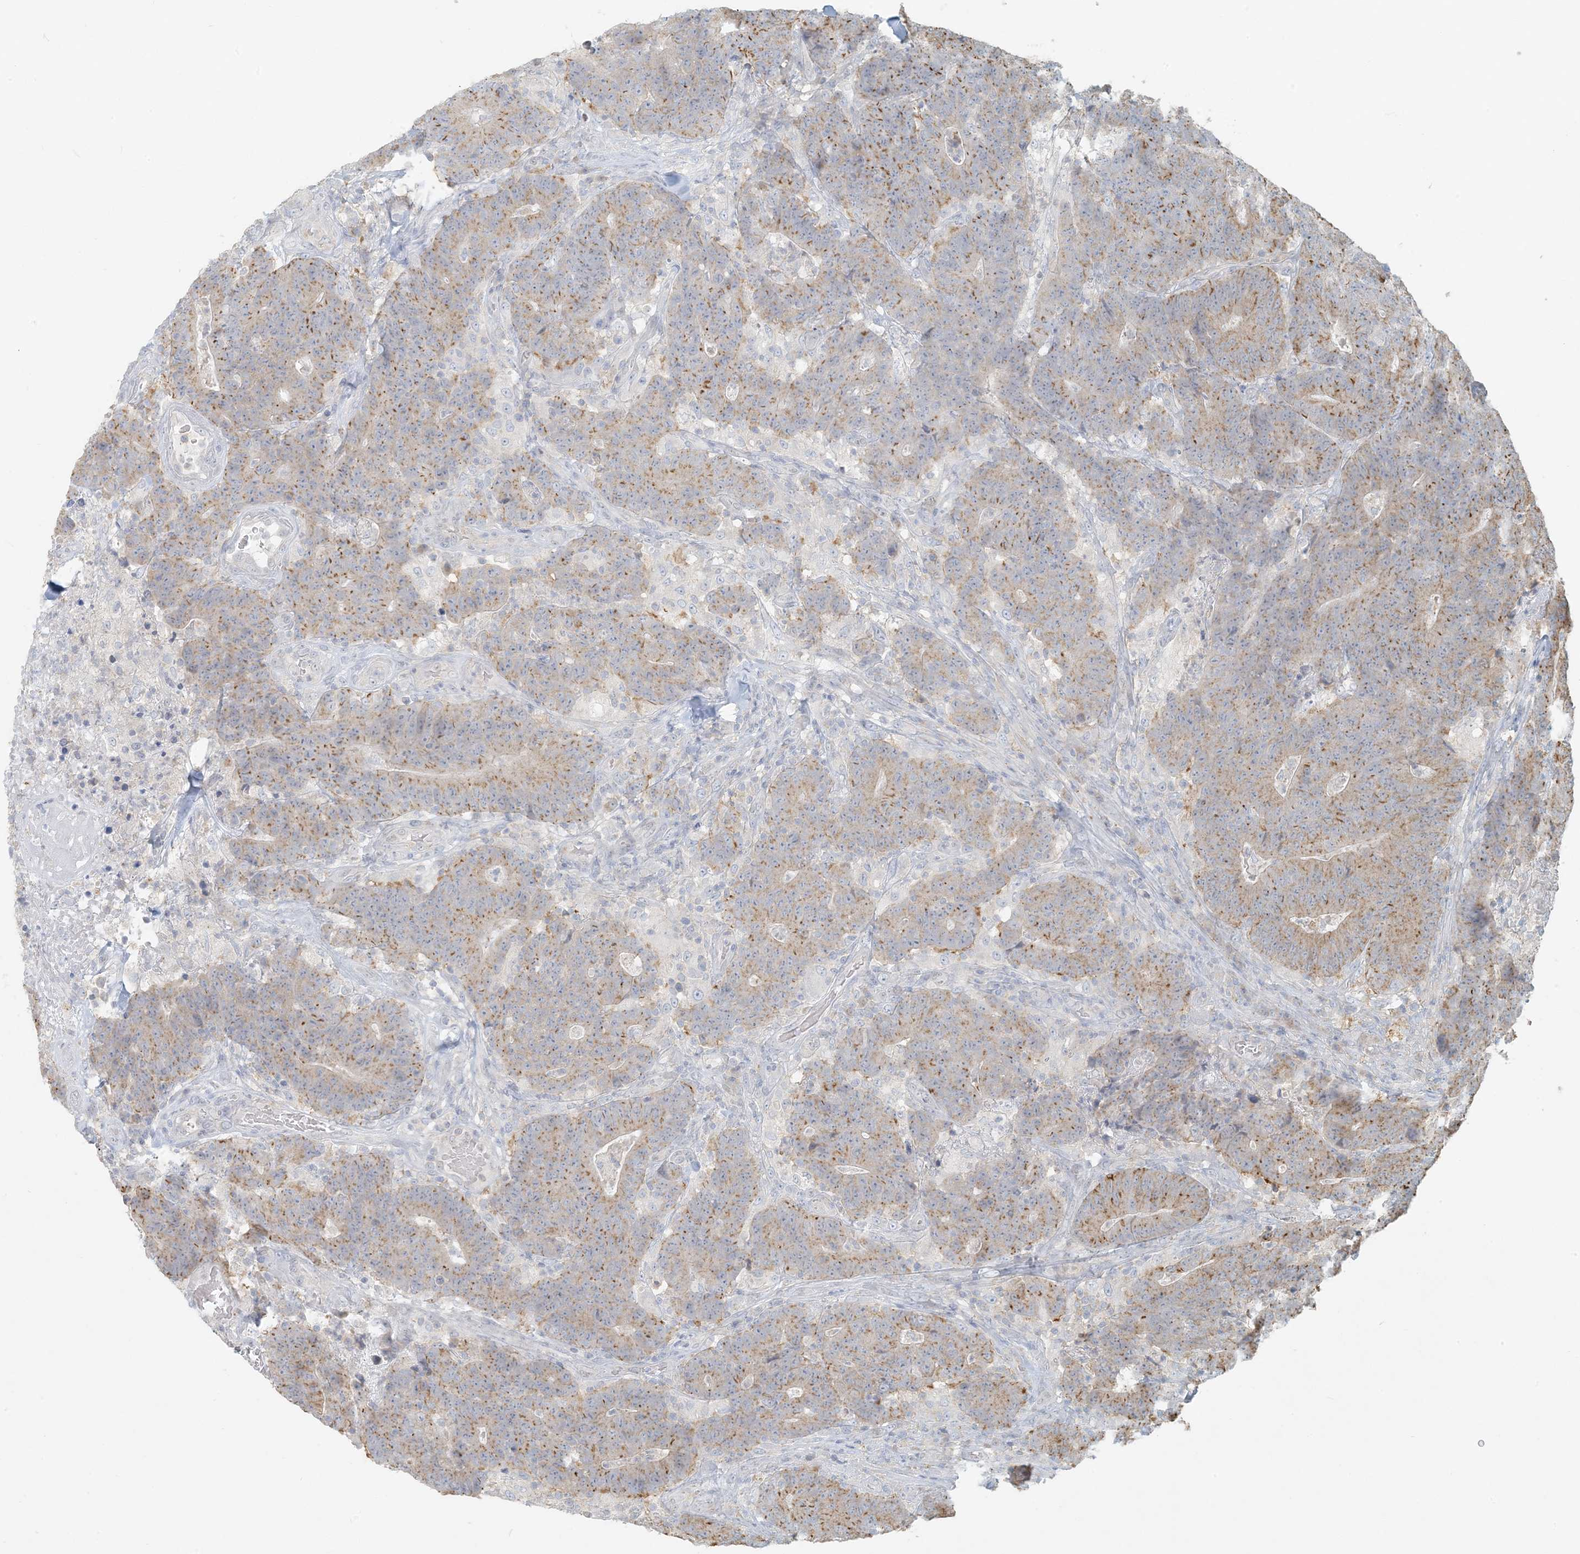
{"staining": {"intensity": "moderate", "quantity": "25%-75%", "location": "cytoplasmic/membranous"}, "tissue": "colorectal cancer", "cell_type": "Tumor cells", "image_type": "cancer", "snomed": [{"axis": "morphology", "description": "Normal tissue, NOS"}, {"axis": "morphology", "description": "Adenocarcinoma, NOS"}, {"axis": "topography", "description": "Colon"}], "caption": "Immunohistochemical staining of colorectal adenocarcinoma reveals moderate cytoplasmic/membranous protein expression in approximately 25%-75% of tumor cells. The staining is performed using DAB (3,3'-diaminobenzidine) brown chromogen to label protein expression. The nuclei are counter-stained blue using hematoxylin.", "gene": "HACL1", "patient": {"sex": "female", "age": 75}}